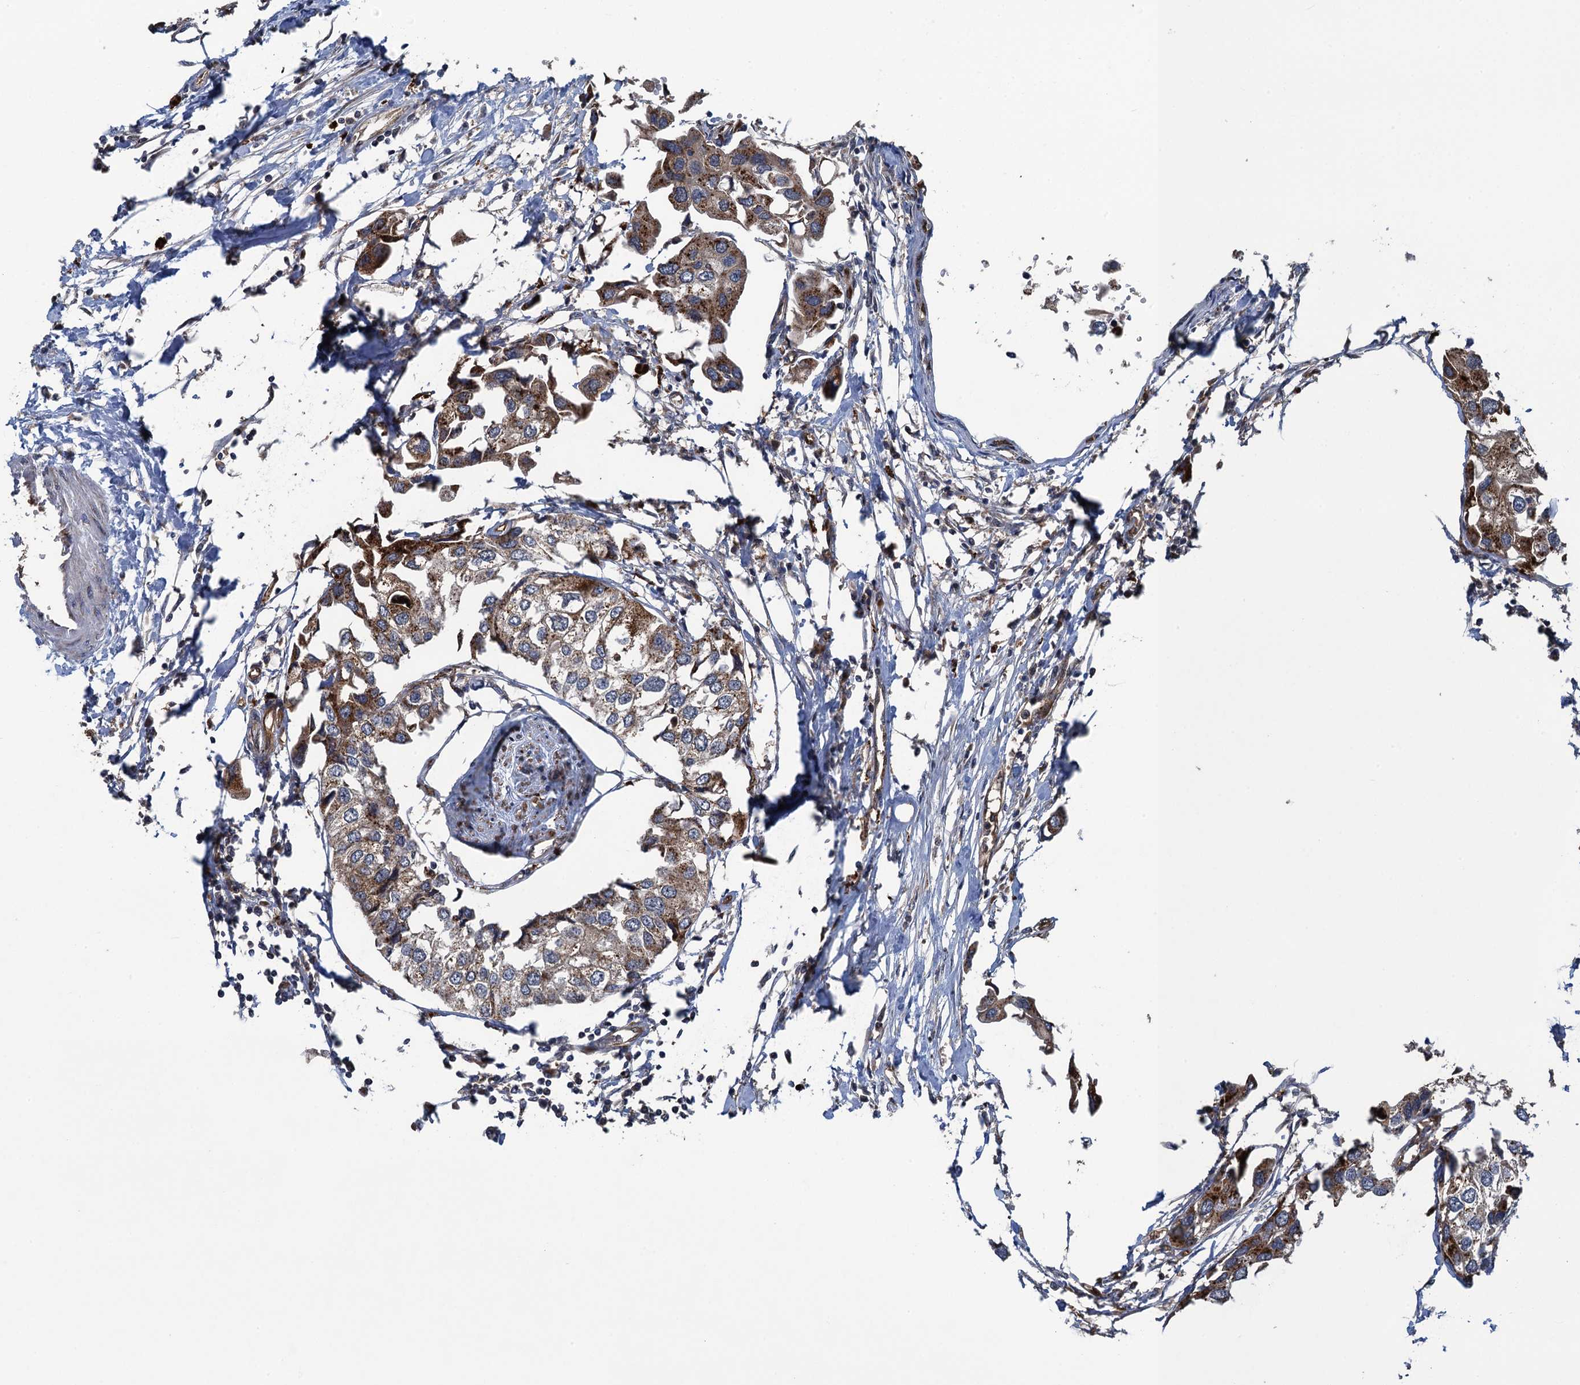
{"staining": {"intensity": "moderate", "quantity": ">75%", "location": "cytoplasmic/membranous"}, "tissue": "urothelial cancer", "cell_type": "Tumor cells", "image_type": "cancer", "snomed": [{"axis": "morphology", "description": "Urothelial carcinoma, High grade"}, {"axis": "topography", "description": "Urinary bladder"}], "caption": "Protein expression analysis of urothelial cancer shows moderate cytoplasmic/membranous staining in about >75% of tumor cells.", "gene": "KBTBD8", "patient": {"sex": "male", "age": 64}}